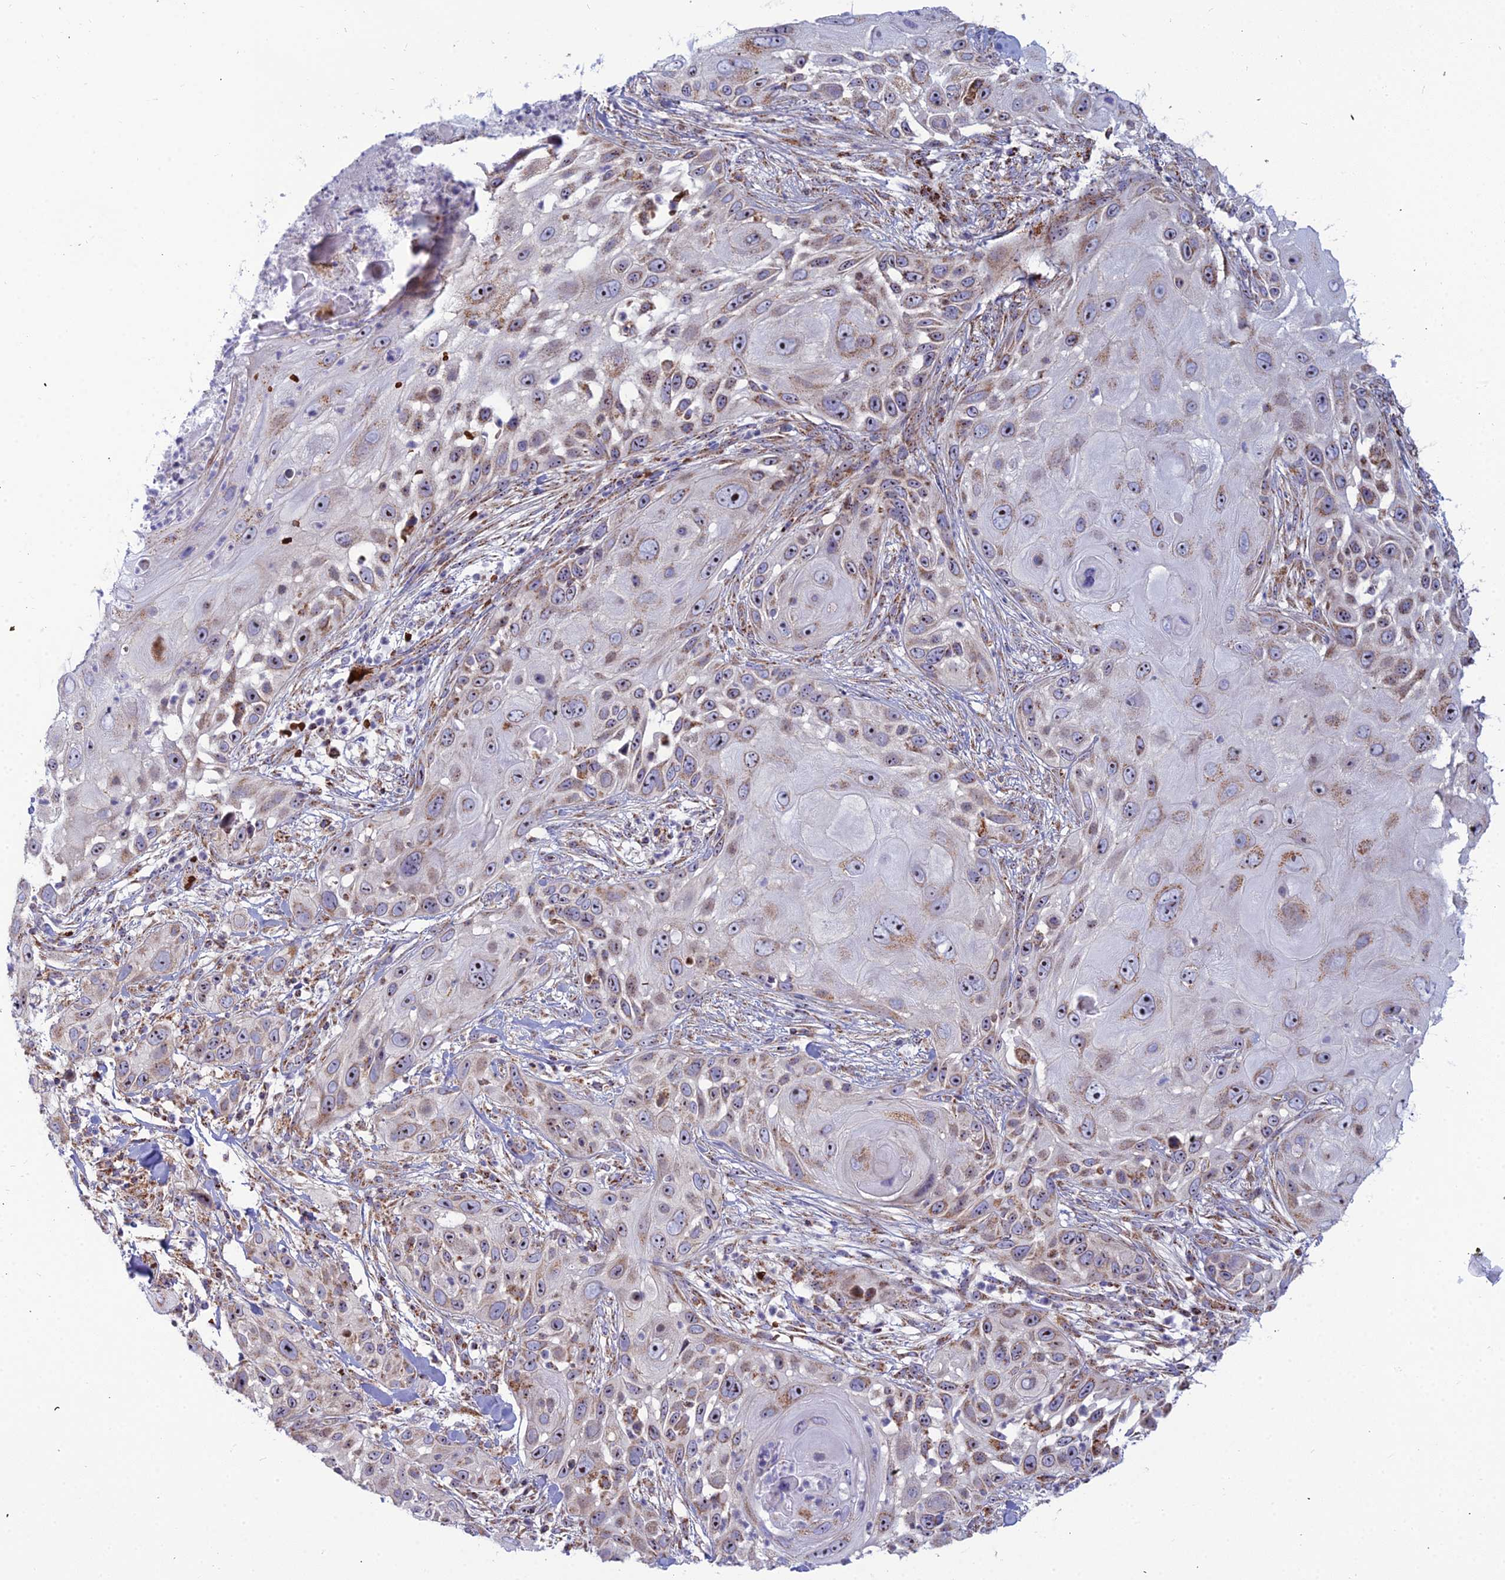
{"staining": {"intensity": "moderate", "quantity": "25%-75%", "location": "cytoplasmic/membranous,nuclear"}, "tissue": "skin cancer", "cell_type": "Tumor cells", "image_type": "cancer", "snomed": [{"axis": "morphology", "description": "Squamous cell carcinoma, NOS"}, {"axis": "topography", "description": "Skin"}], "caption": "Immunohistochemical staining of human skin cancer (squamous cell carcinoma) reveals moderate cytoplasmic/membranous and nuclear protein expression in about 25%-75% of tumor cells.", "gene": "SLC35F4", "patient": {"sex": "female", "age": 44}}